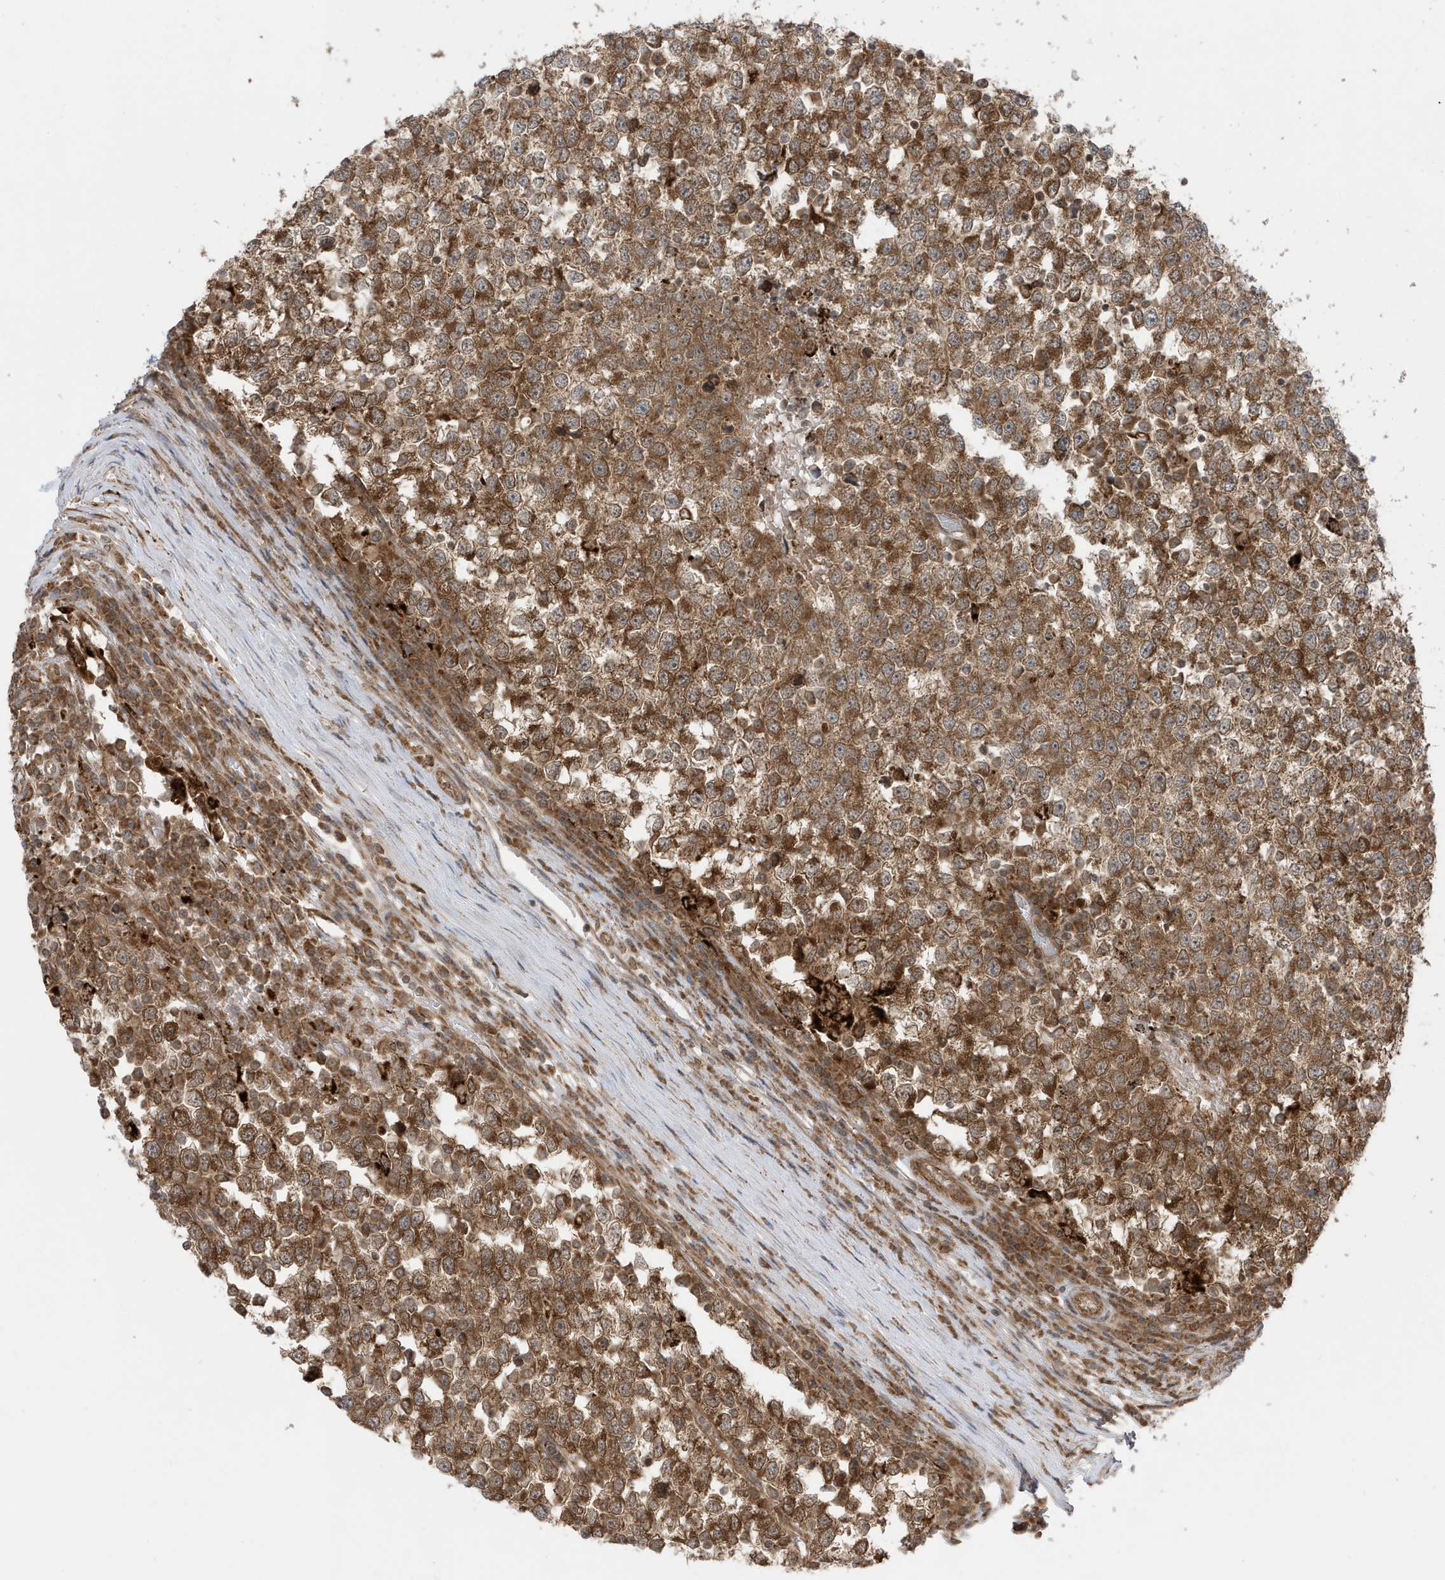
{"staining": {"intensity": "strong", "quantity": ">75%", "location": "cytoplasmic/membranous"}, "tissue": "testis cancer", "cell_type": "Tumor cells", "image_type": "cancer", "snomed": [{"axis": "morphology", "description": "Seminoma, NOS"}, {"axis": "topography", "description": "Testis"}], "caption": "This micrograph reveals IHC staining of human testis seminoma, with high strong cytoplasmic/membranous staining in about >75% of tumor cells.", "gene": "DHX36", "patient": {"sex": "male", "age": 65}}